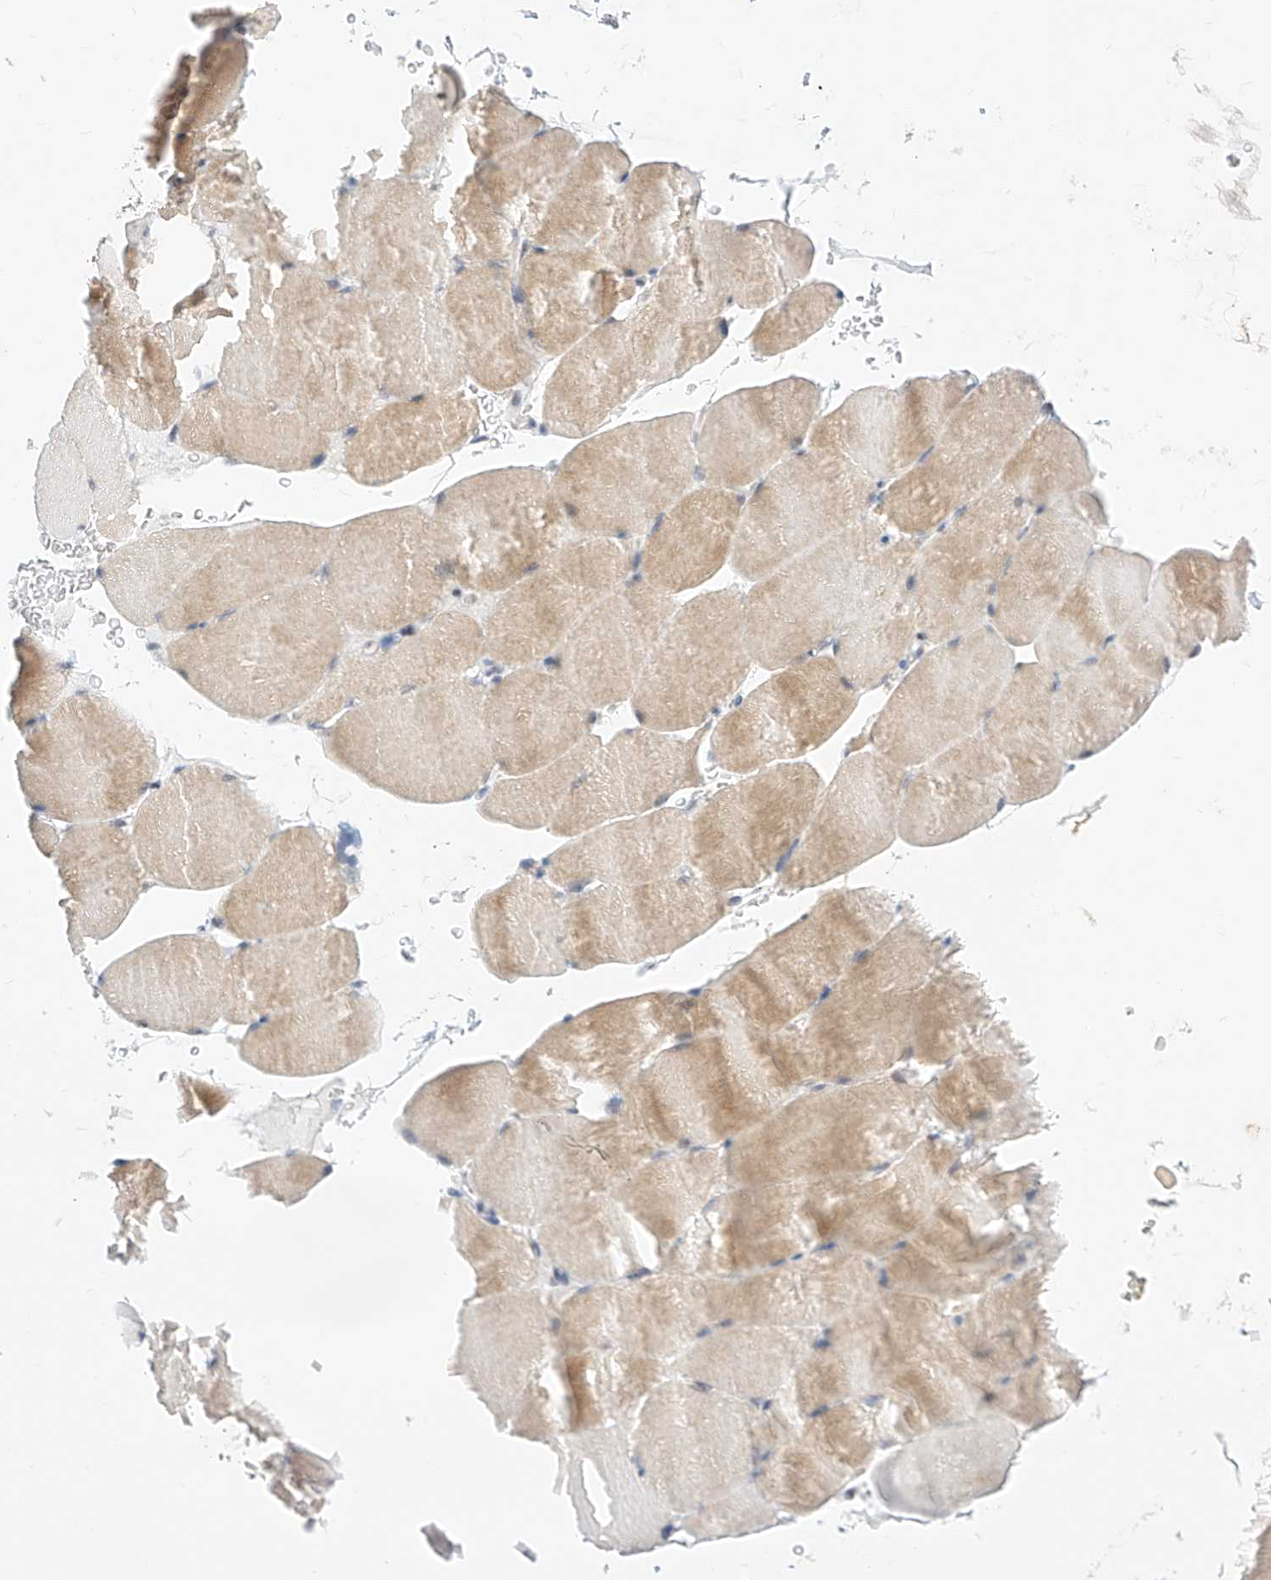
{"staining": {"intensity": "moderate", "quantity": "25%-75%", "location": "cytoplasmic/membranous"}, "tissue": "skeletal muscle", "cell_type": "Myocytes", "image_type": "normal", "snomed": [{"axis": "morphology", "description": "Normal tissue, NOS"}, {"axis": "topography", "description": "Skeletal muscle"}, {"axis": "topography", "description": "Parathyroid gland"}], "caption": "Immunohistochemistry of normal human skeletal muscle exhibits medium levels of moderate cytoplasmic/membranous expression in approximately 25%-75% of myocytes. The protein is shown in brown color, while the nuclei are stained blue.", "gene": "KCNJ1", "patient": {"sex": "female", "age": 37}}